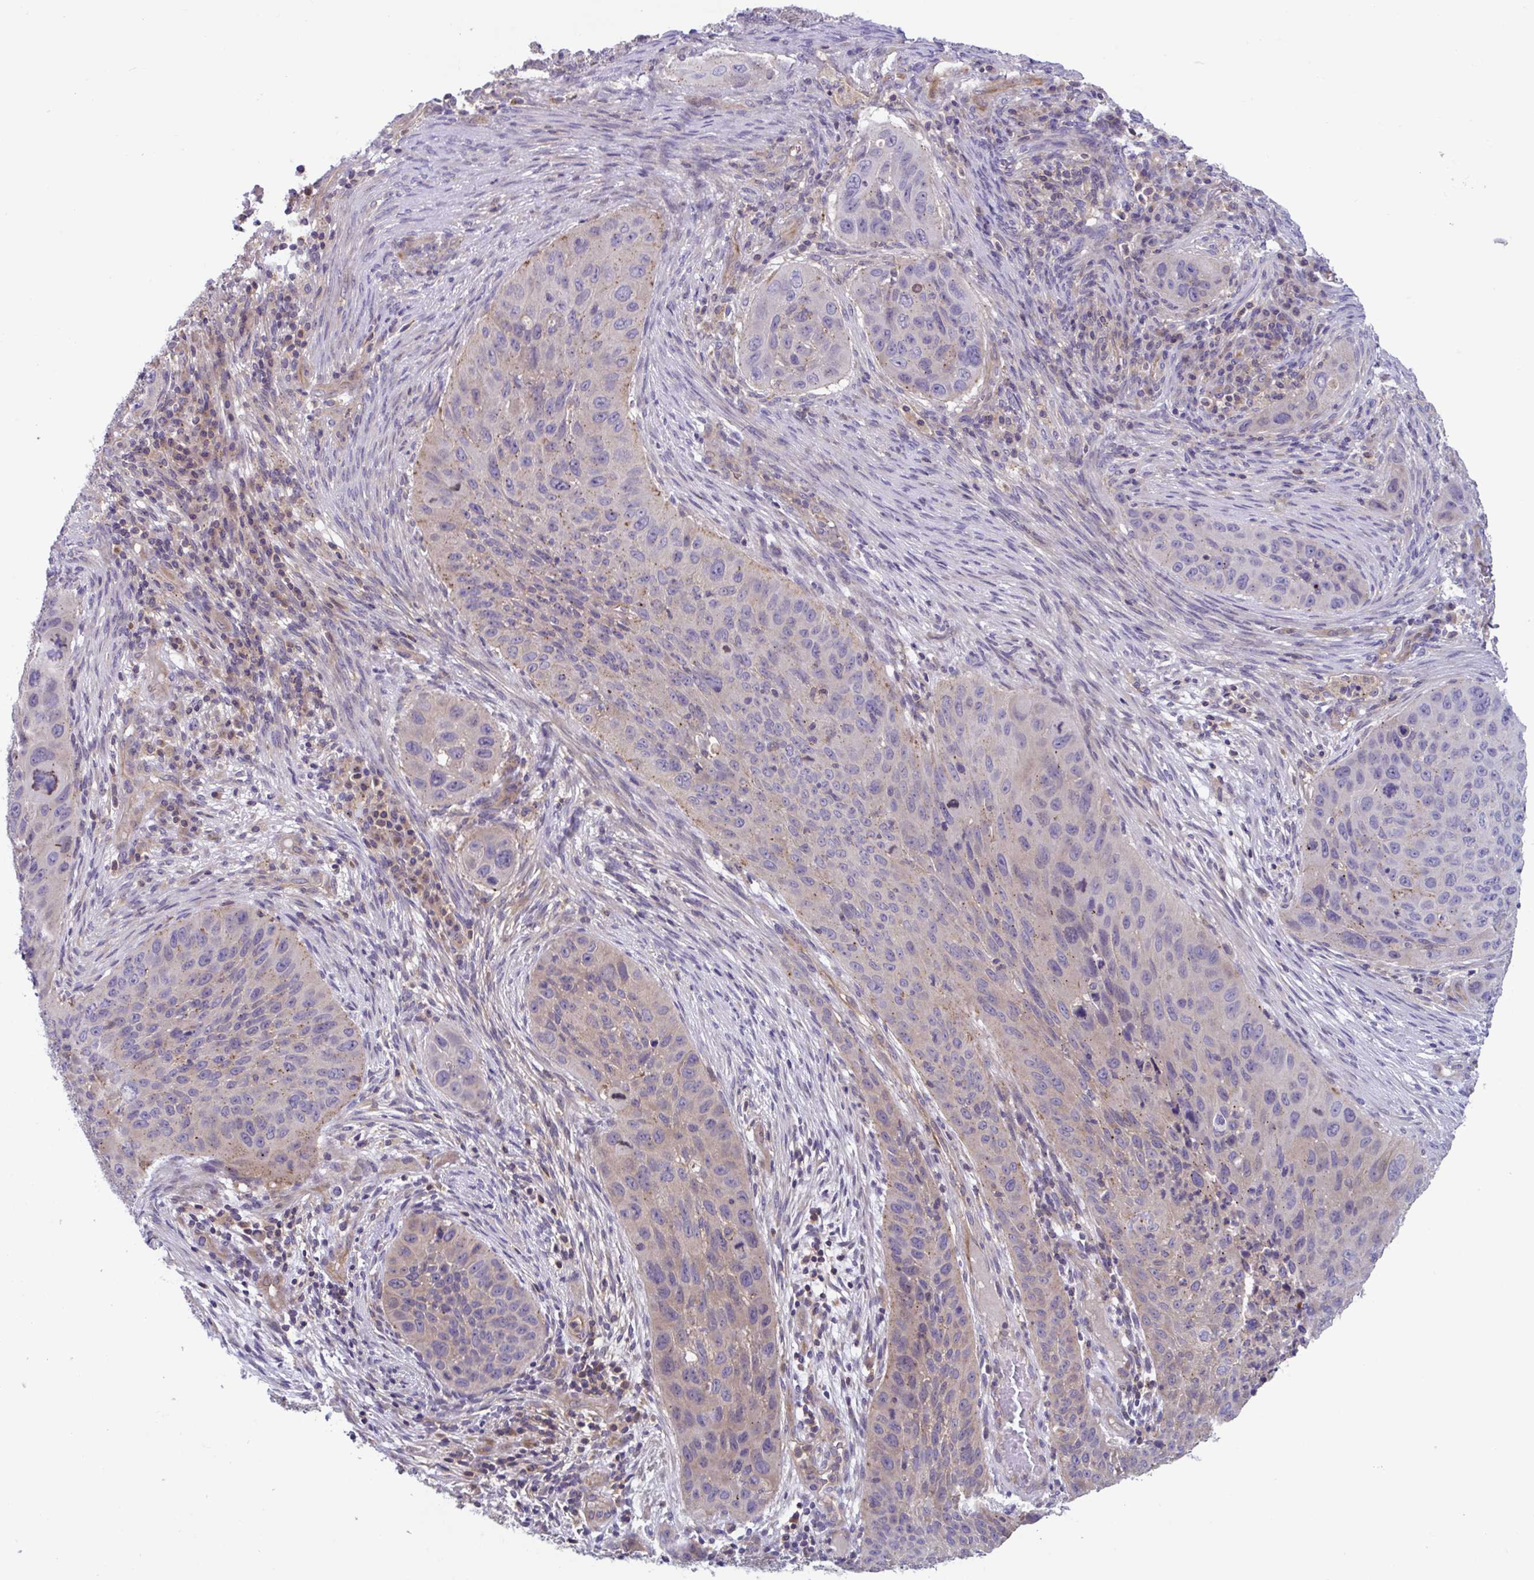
{"staining": {"intensity": "weak", "quantity": "<25%", "location": "cytoplasmic/membranous"}, "tissue": "lung cancer", "cell_type": "Tumor cells", "image_type": "cancer", "snomed": [{"axis": "morphology", "description": "Squamous cell carcinoma, NOS"}, {"axis": "topography", "description": "Lung"}], "caption": "Photomicrograph shows no significant protein staining in tumor cells of lung cancer (squamous cell carcinoma). The staining was performed using DAB to visualize the protein expression in brown, while the nuclei were stained in blue with hematoxylin (Magnification: 20x).", "gene": "IST1", "patient": {"sex": "male", "age": 63}}